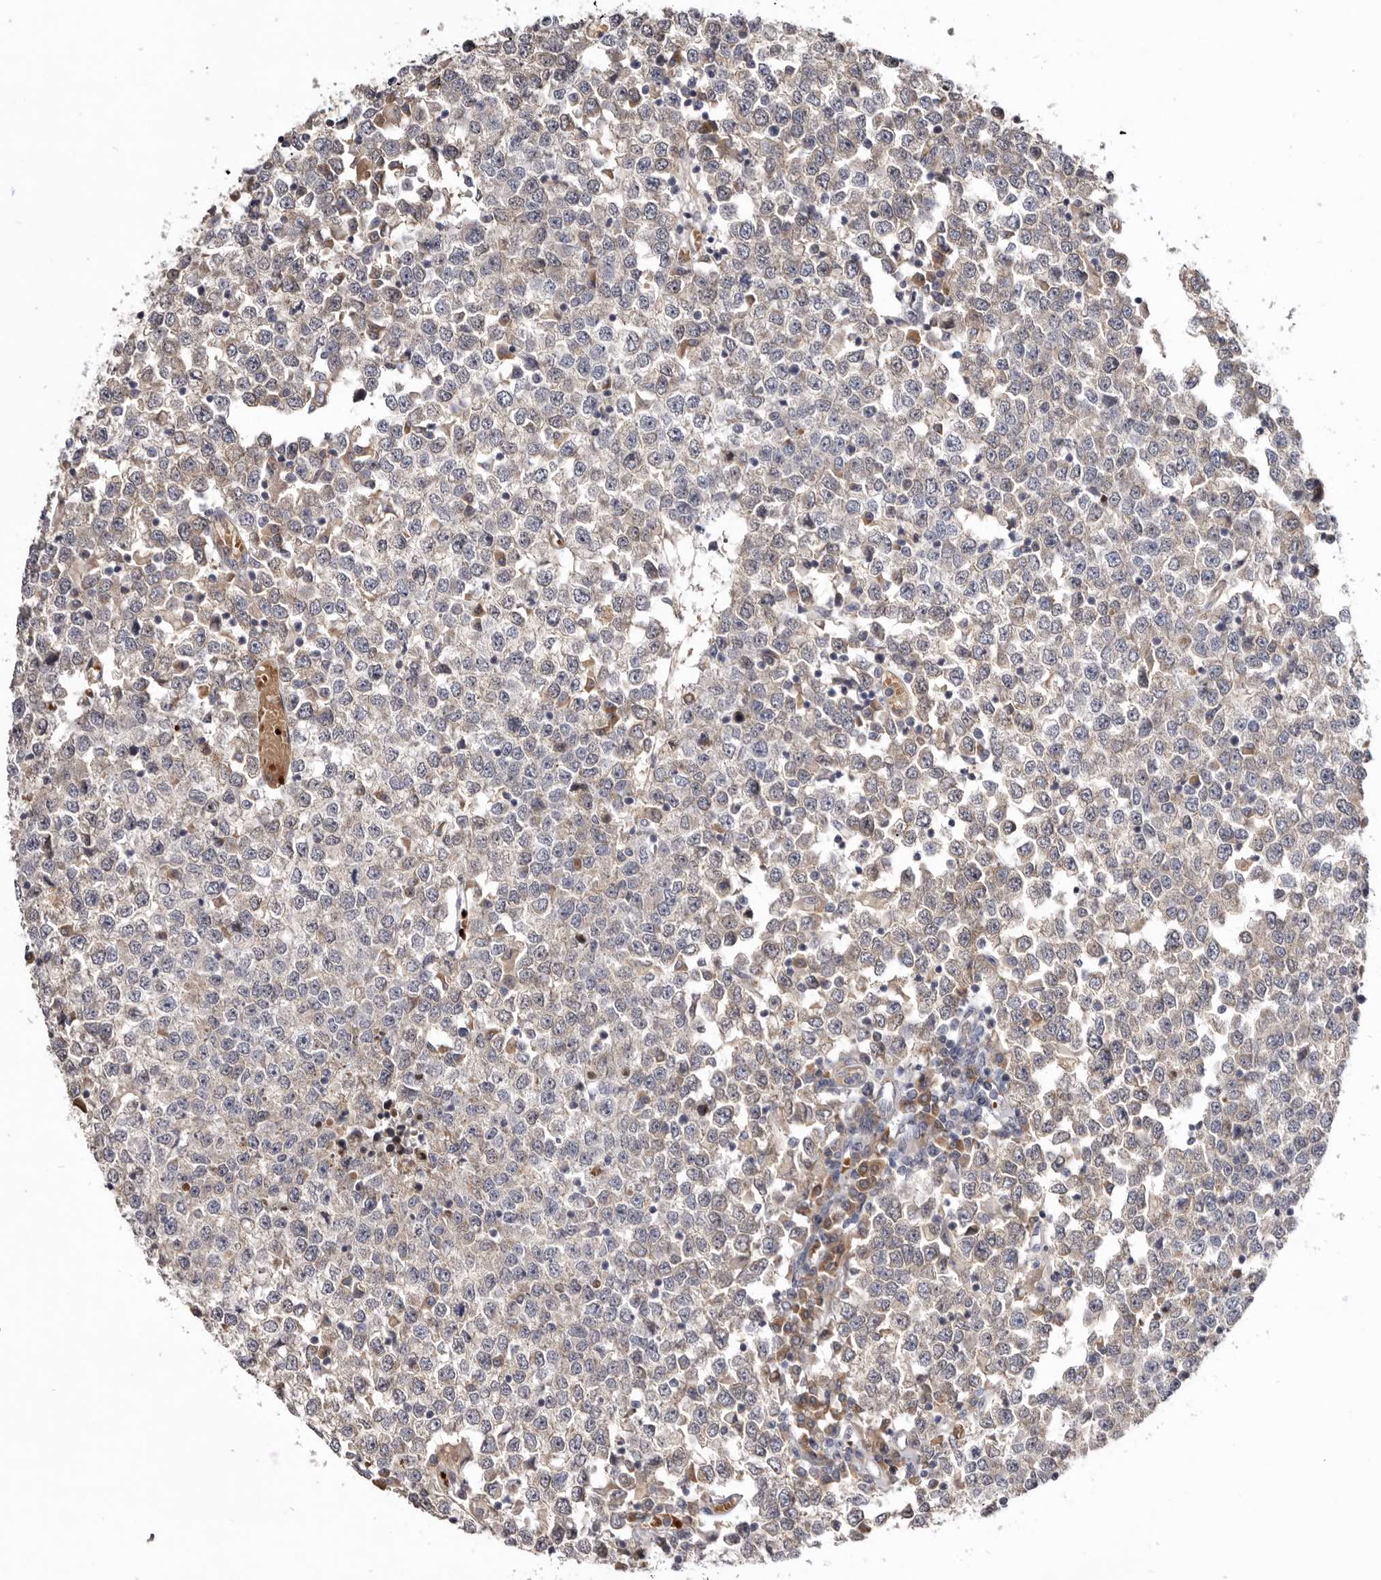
{"staining": {"intensity": "weak", "quantity": "<25%", "location": "cytoplasmic/membranous"}, "tissue": "testis cancer", "cell_type": "Tumor cells", "image_type": "cancer", "snomed": [{"axis": "morphology", "description": "Seminoma, NOS"}, {"axis": "topography", "description": "Testis"}], "caption": "Photomicrograph shows no significant protein staining in tumor cells of testis cancer (seminoma).", "gene": "NENF", "patient": {"sex": "male", "age": 65}}